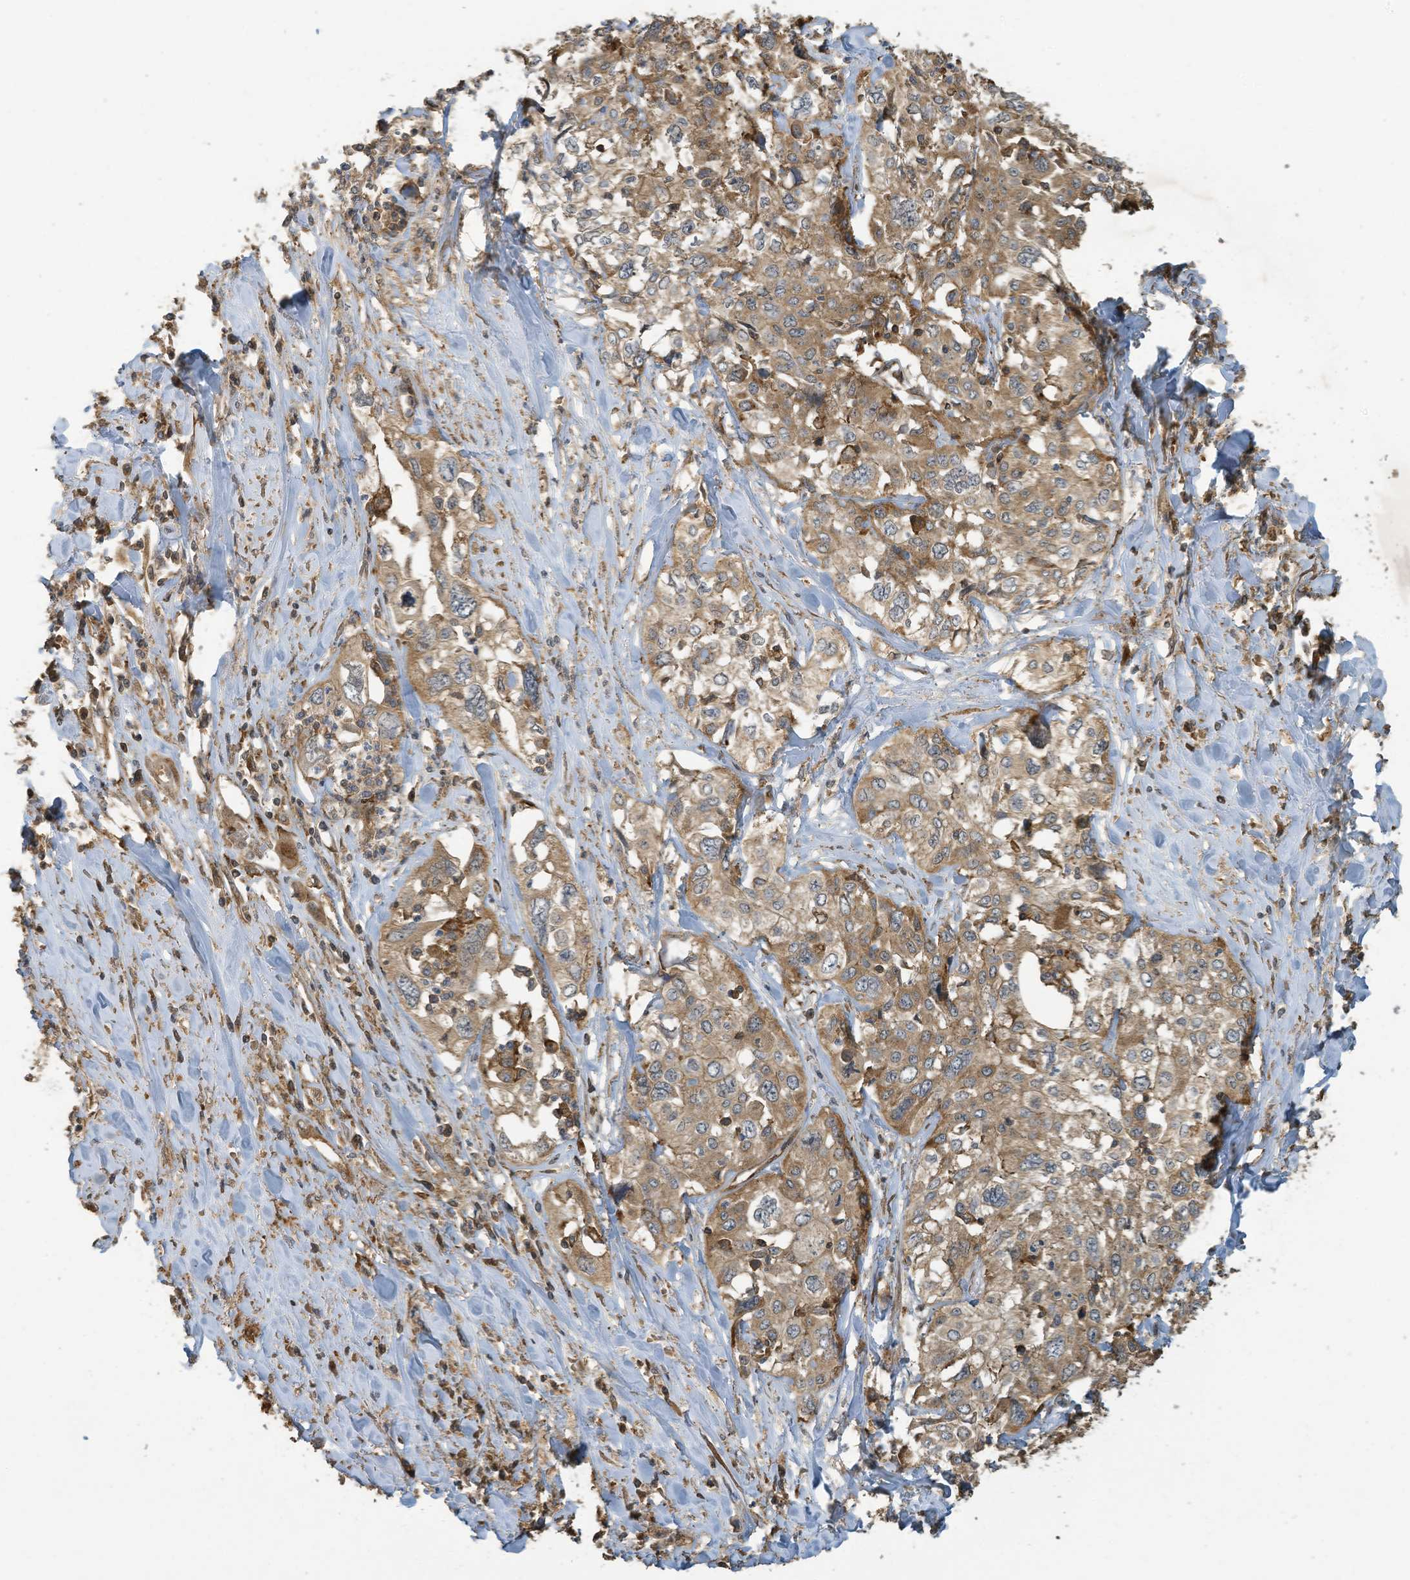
{"staining": {"intensity": "moderate", "quantity": ">75%", "location": "cytoplasmic/membranous"}, "tissue": "cervical cancer", "cell_type": "Tumor cells", "image_type": "cancer", "snomed": [{"axis": "morphology", "description": "Squamous cell carcinoma, NOS"}, {"axis": "topography", "description": "Cervix"}], "caption": "This image demonstrates immunohistochemistry (IHC) staining of cervical cancer, with medium moderate cytoplasmic/membranous positivity in approximately >75% of tumor cells.", "gene": "COX10", "patient": {"sex": "female", "age": 31}}